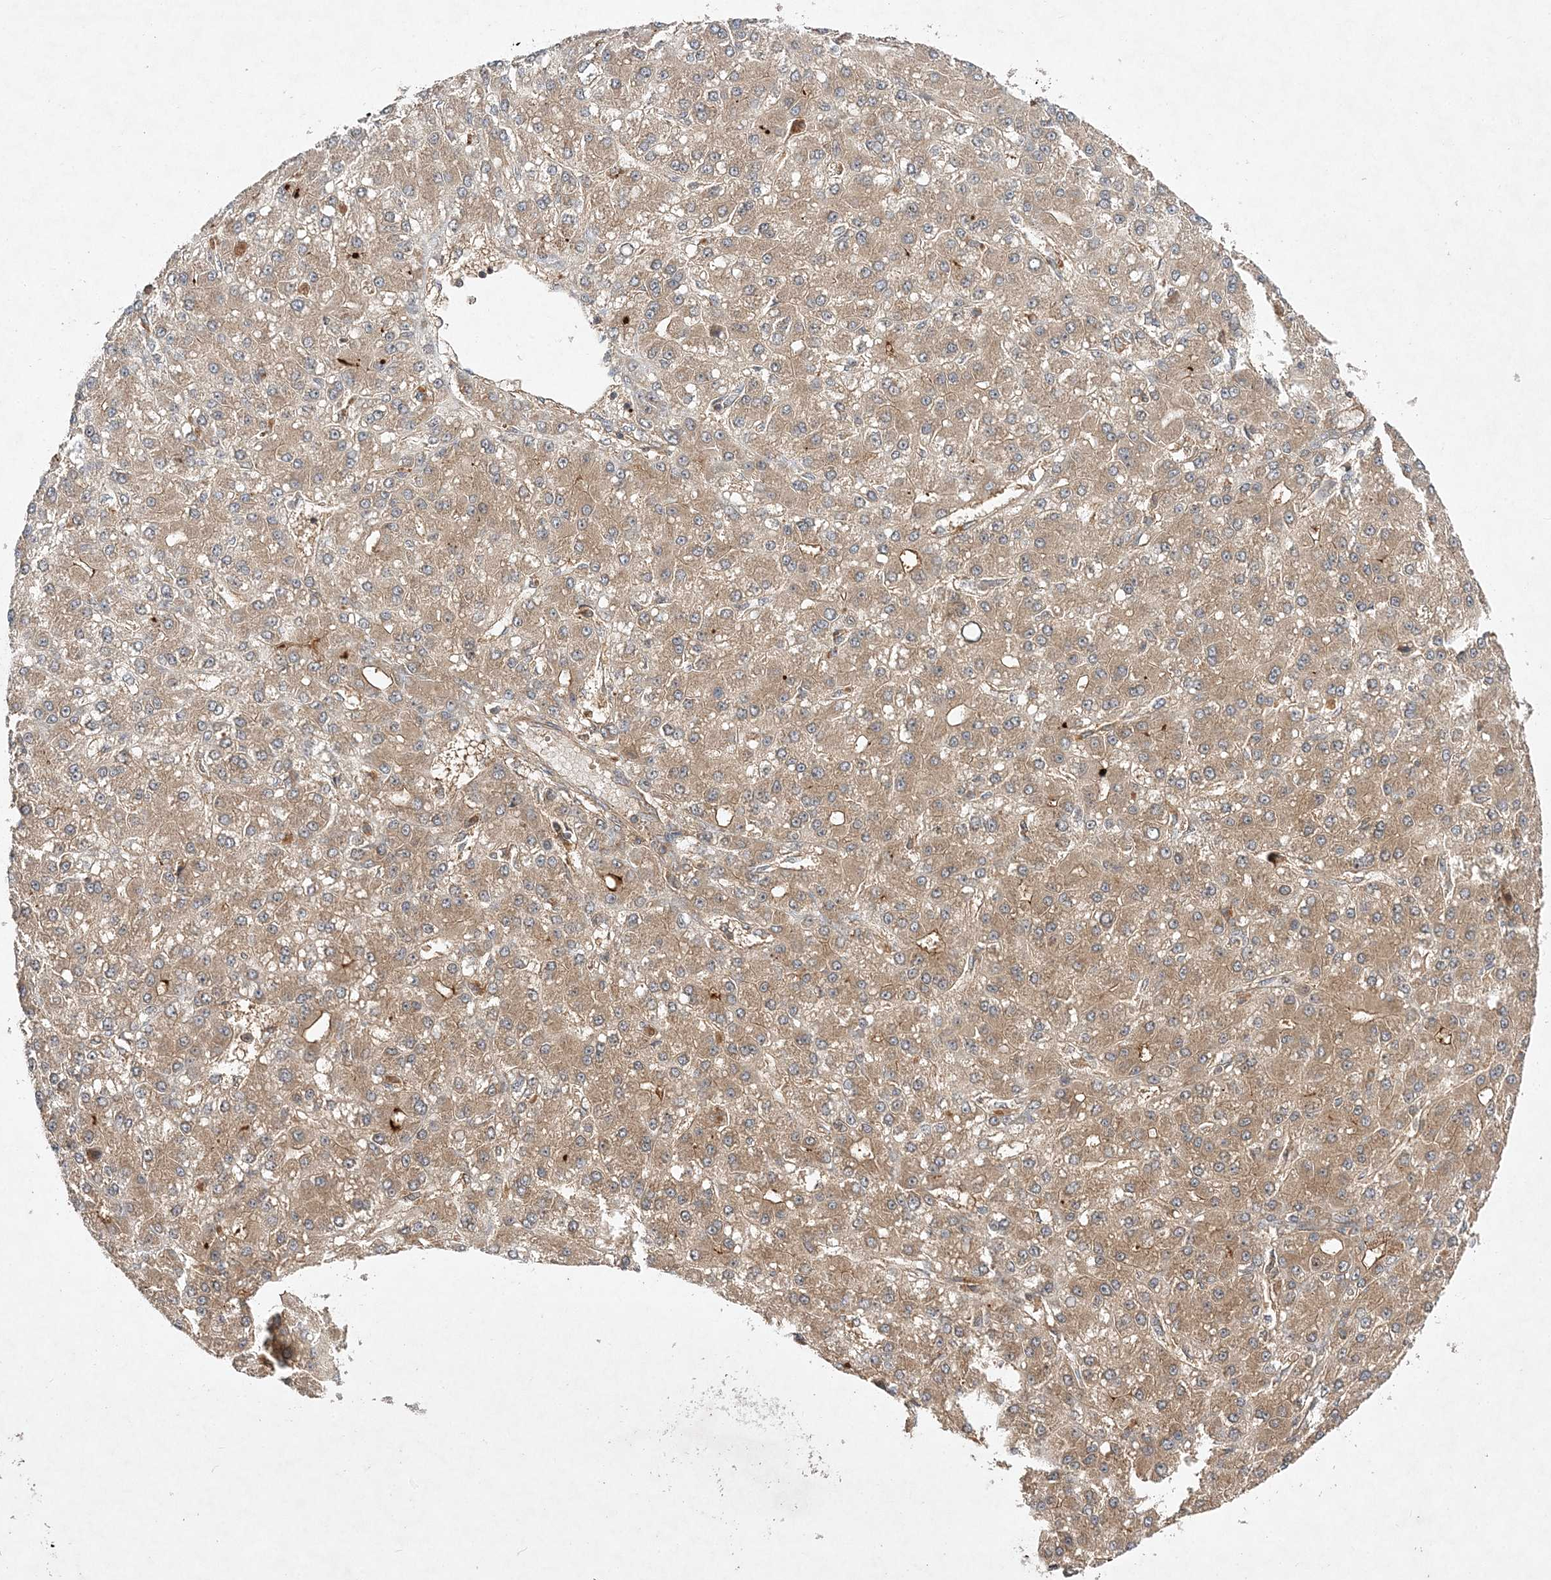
{"staining": {"intensity": "moderate", "quantity": ">75%", "location": "cytoplasmic/membranous"}, "tissue": "liver cancer", "cell_type": "Tumor cells", "image_type": "cancer", "snomed": [{"axis": "morphology", "description": "Carcinoma, Hepatocellular, NOS"}, {"axis": "topography", "description": "Liver"}], "caption": "Tumor cells reveal moderate cytoplasmic/membranous positivity in about >75% of cells in liver hepatocellular carcinoma. The staining was performed using DAB (3,3'-diaminobenzidine) to visualize the protein expression in brown, while the nuclei were stained in blue with hematoxylin (Magnification: 20x).", "gene": "TMEM9B", "patient": {"sex": "male", "age": 67}}